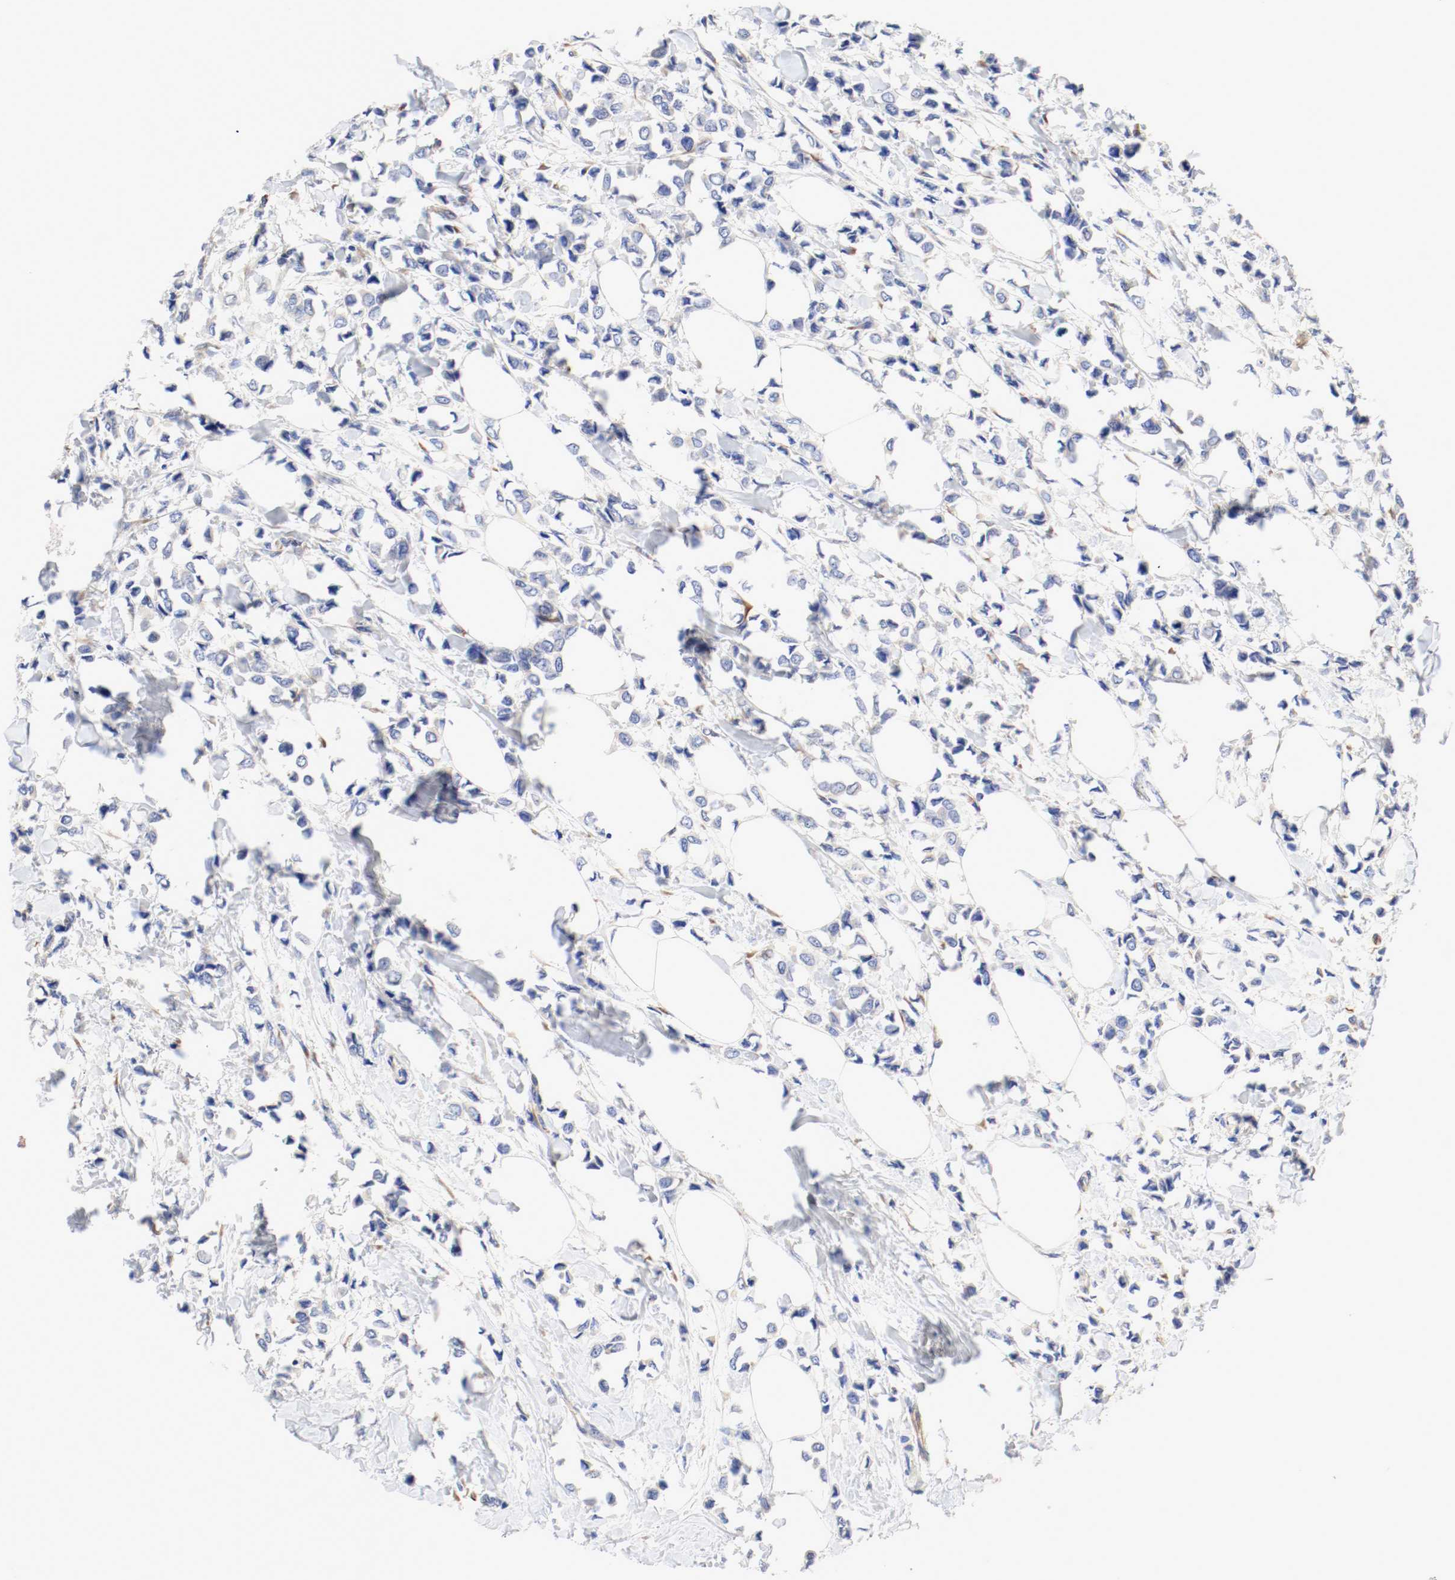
{"staining": {"intensity": "moderate", "quantity": ">75%", "location": "cytoplasmic/membranous"}, "tissue": "breast cancer", "cell_type": "Tumor cells", "image_type": "cancer", "snomed": [{"axis": "morphology", "description": "Lobular carcinoma"}, {"axis": "topography", "description": "Breast"}], "caption": "High-magnification brightfield microscopy of breast cancer stained with DAB (3,3'-diaminobenzidine) (brown) and counterstained with hematoxylin (blue). tumor cells exhibit moderate cytoplasmic/membranous staining is seen in approximately>75% of cells.", "gene": "GIT1", "patient": {"sex": "female", "age": 51}}